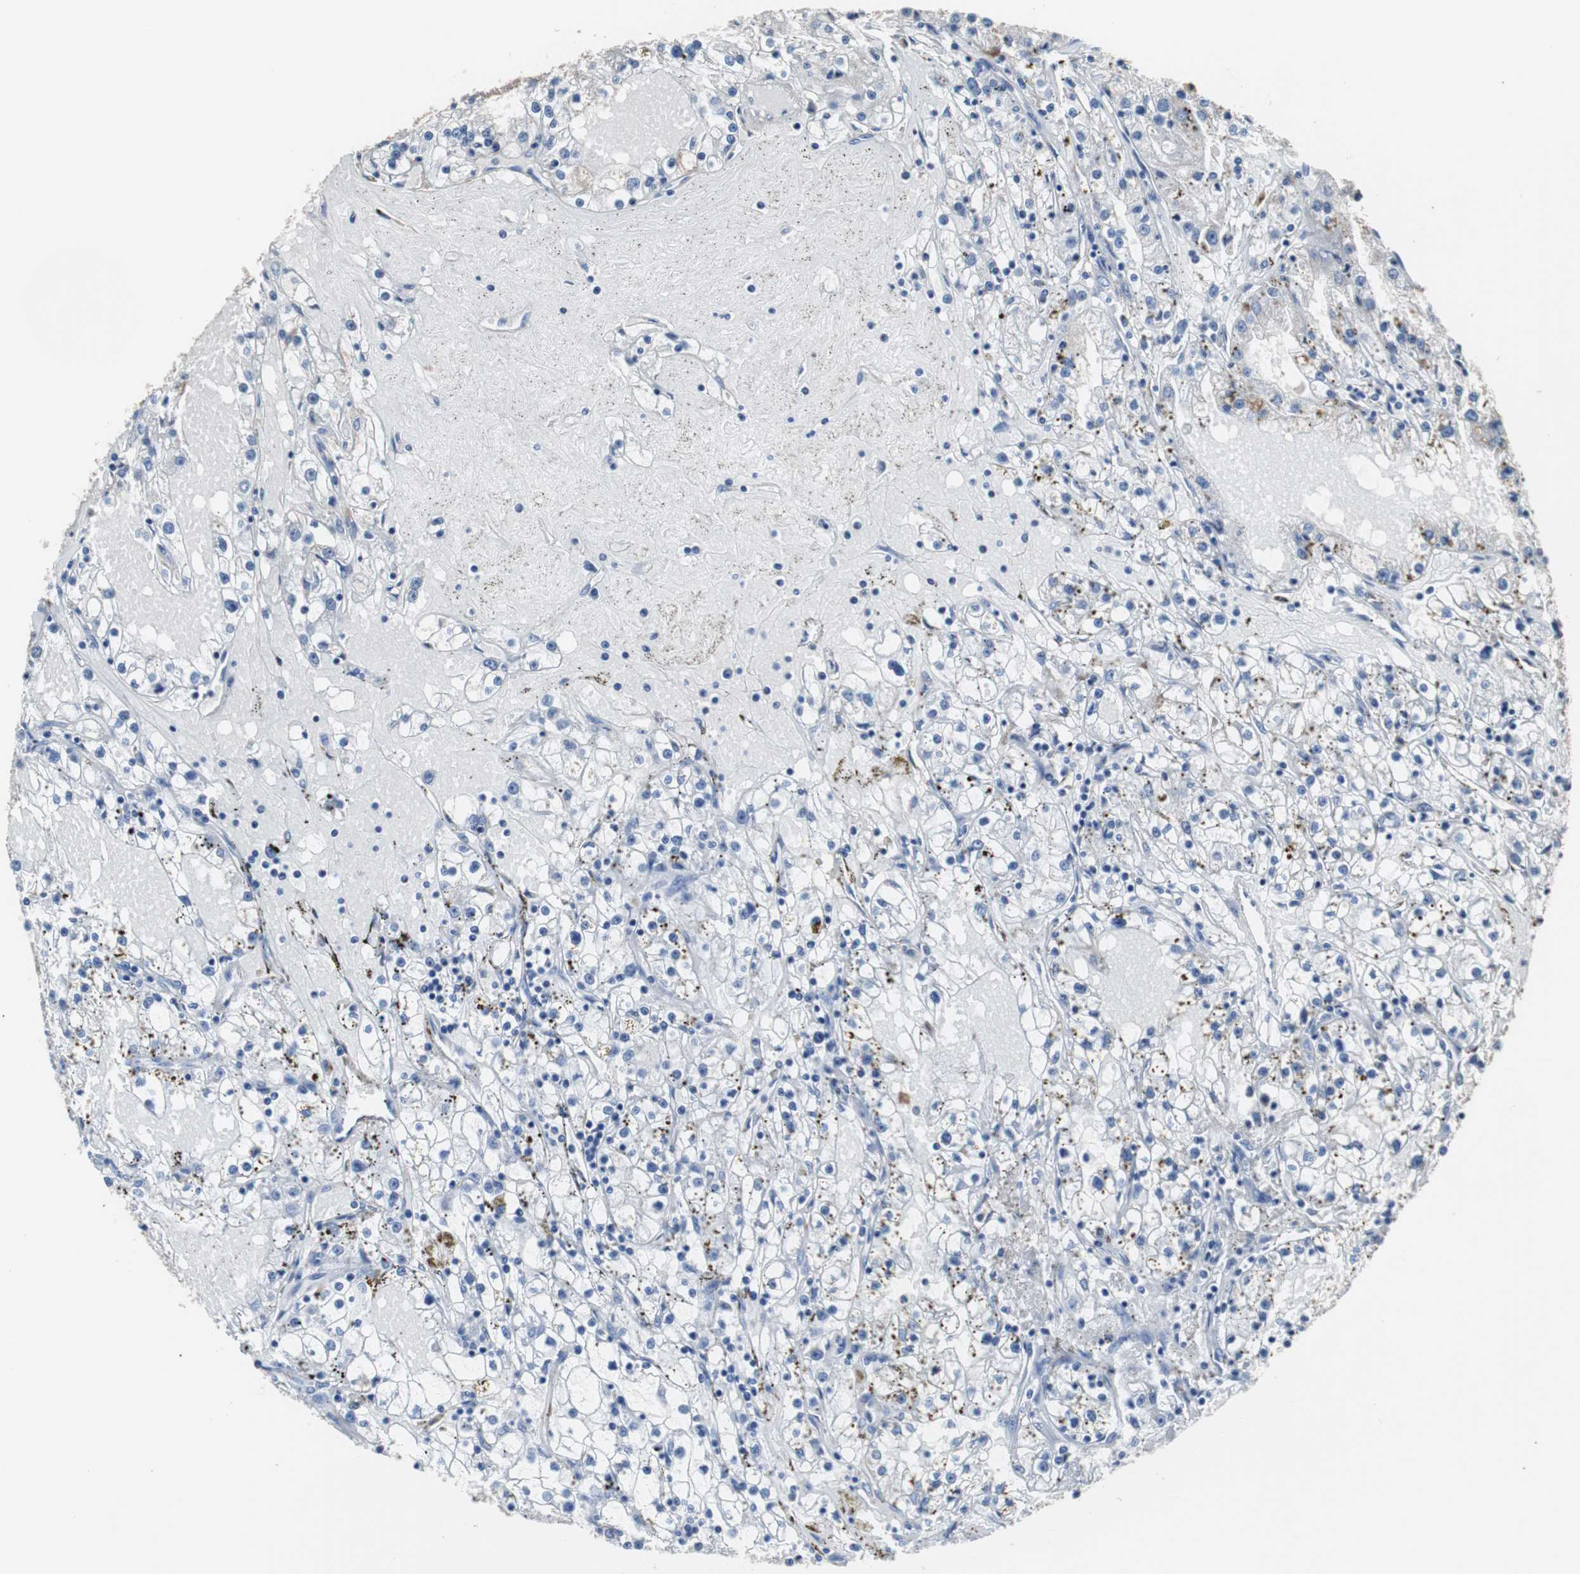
{"staining": {"intensity": "weak", "quantity": "<25%", "location": "cytoplasmic/membranous"}, "tissue": "renal cancer", "cell_type": "Tumor cells", "image_type": "cancer", "snomed": [{"axis": "morphology", "description": "Adenocarcinoma, NOS"}, {"axis": "topography", "description": "Kidney"}], "caption": "Tumor cells show no significant protein expression in renal cancer (adenocarcinoma).", "gene": "PITRM1", "patient": {"sex": "male", "age": 56}}